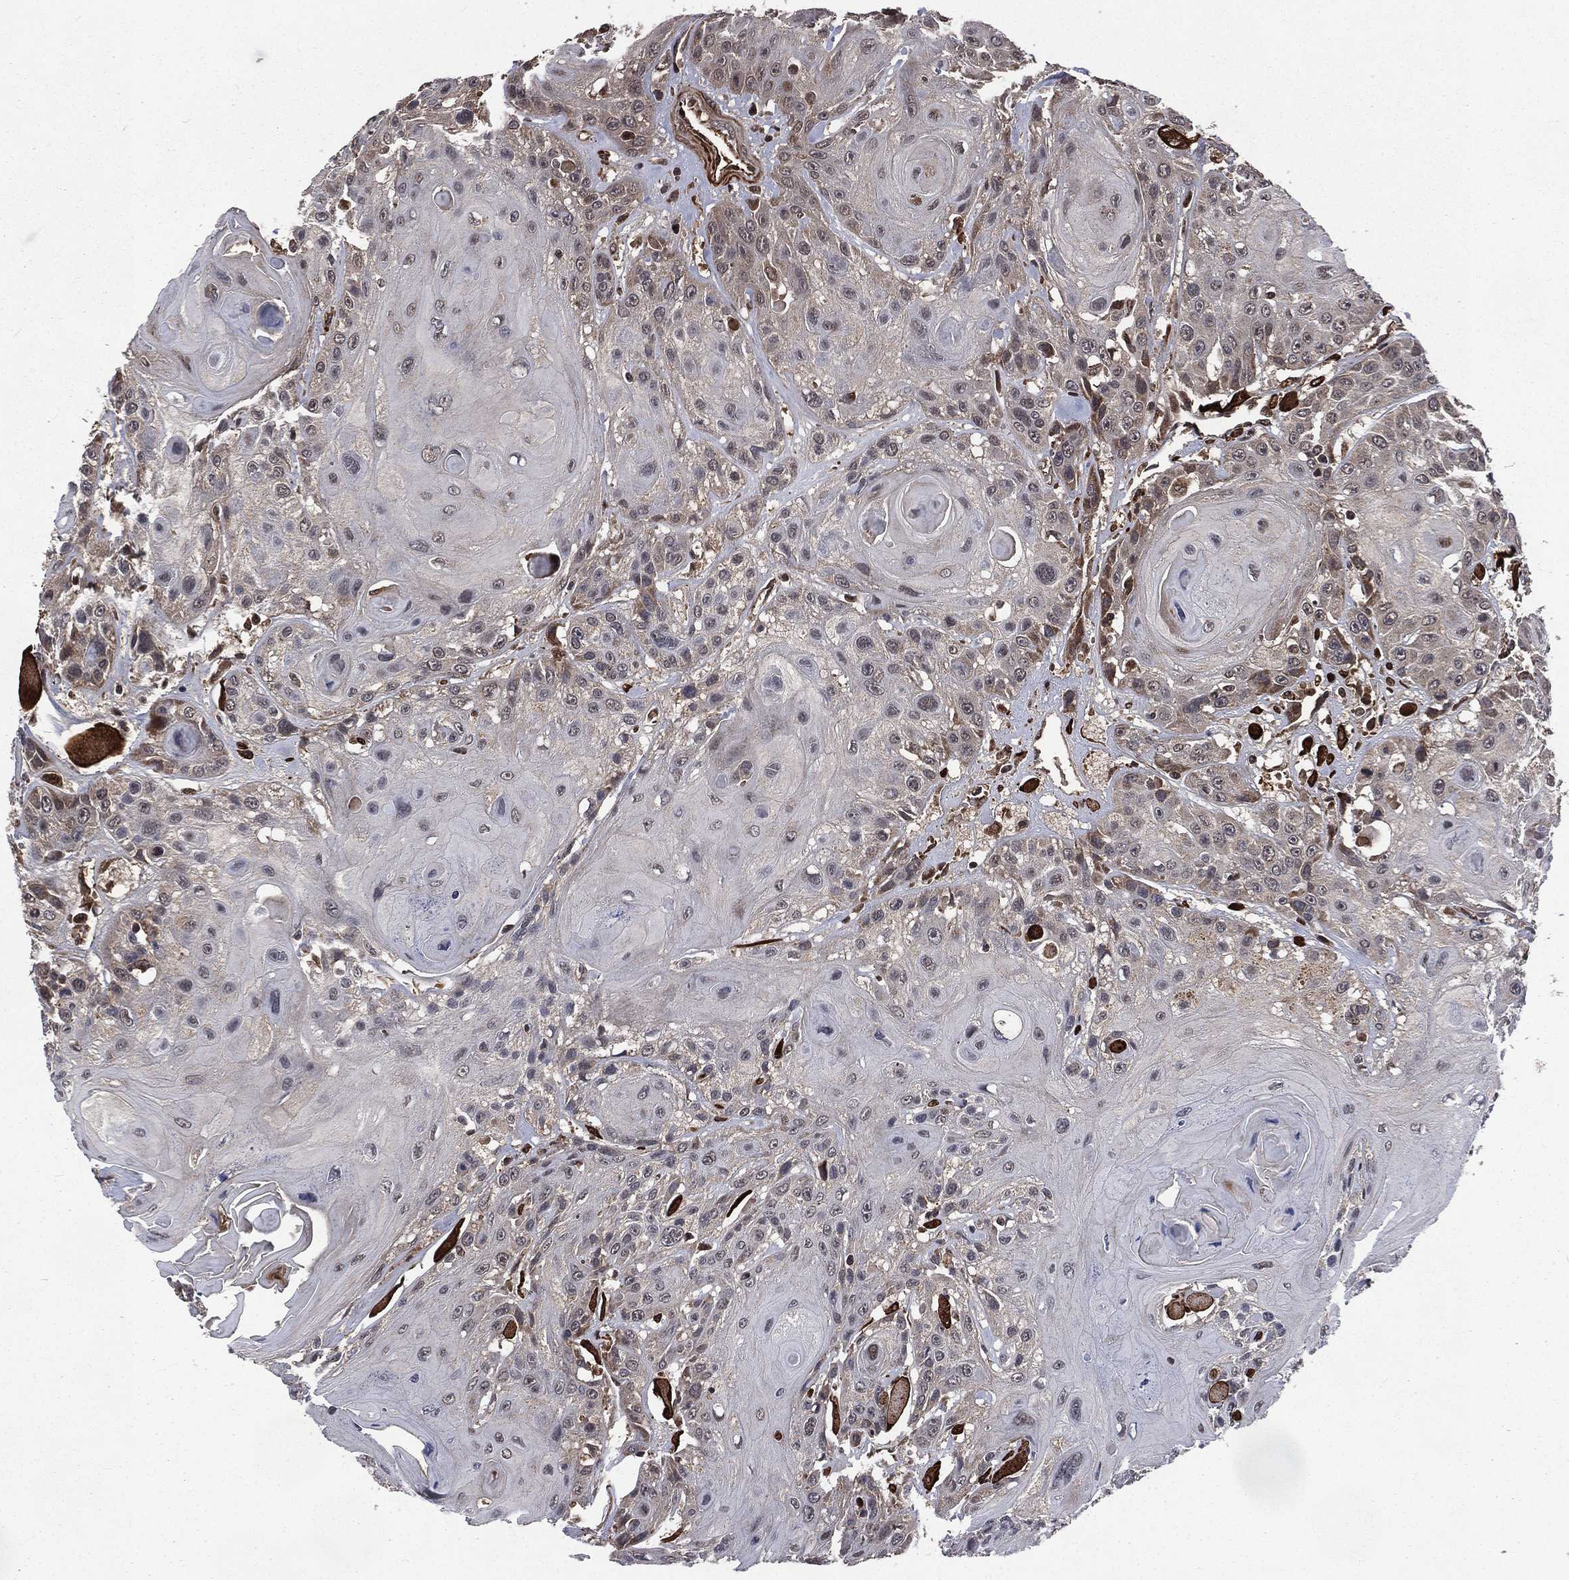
{"staining": {"intensity": "negative", "quantity": "none", "location": "none"}, "tissue": "head and neck cancer", "cell_type": "Tumor cells", "image_type": "cancer", "snomed": [{"axis": "morphology", "description": "Squamous cell carcinoma, NOS"}, {"axis": "topography", "description": "Head-Neck"}], "caption": "High power microscopy histopathology image of an immunohistochemistry (IHC) photomicrograph of squamous cell carcinoma (head and neck), revealing no significant staining in tumor cells.", "gene": "LENG8", "patient": {"sex": "female", "age": 59}}